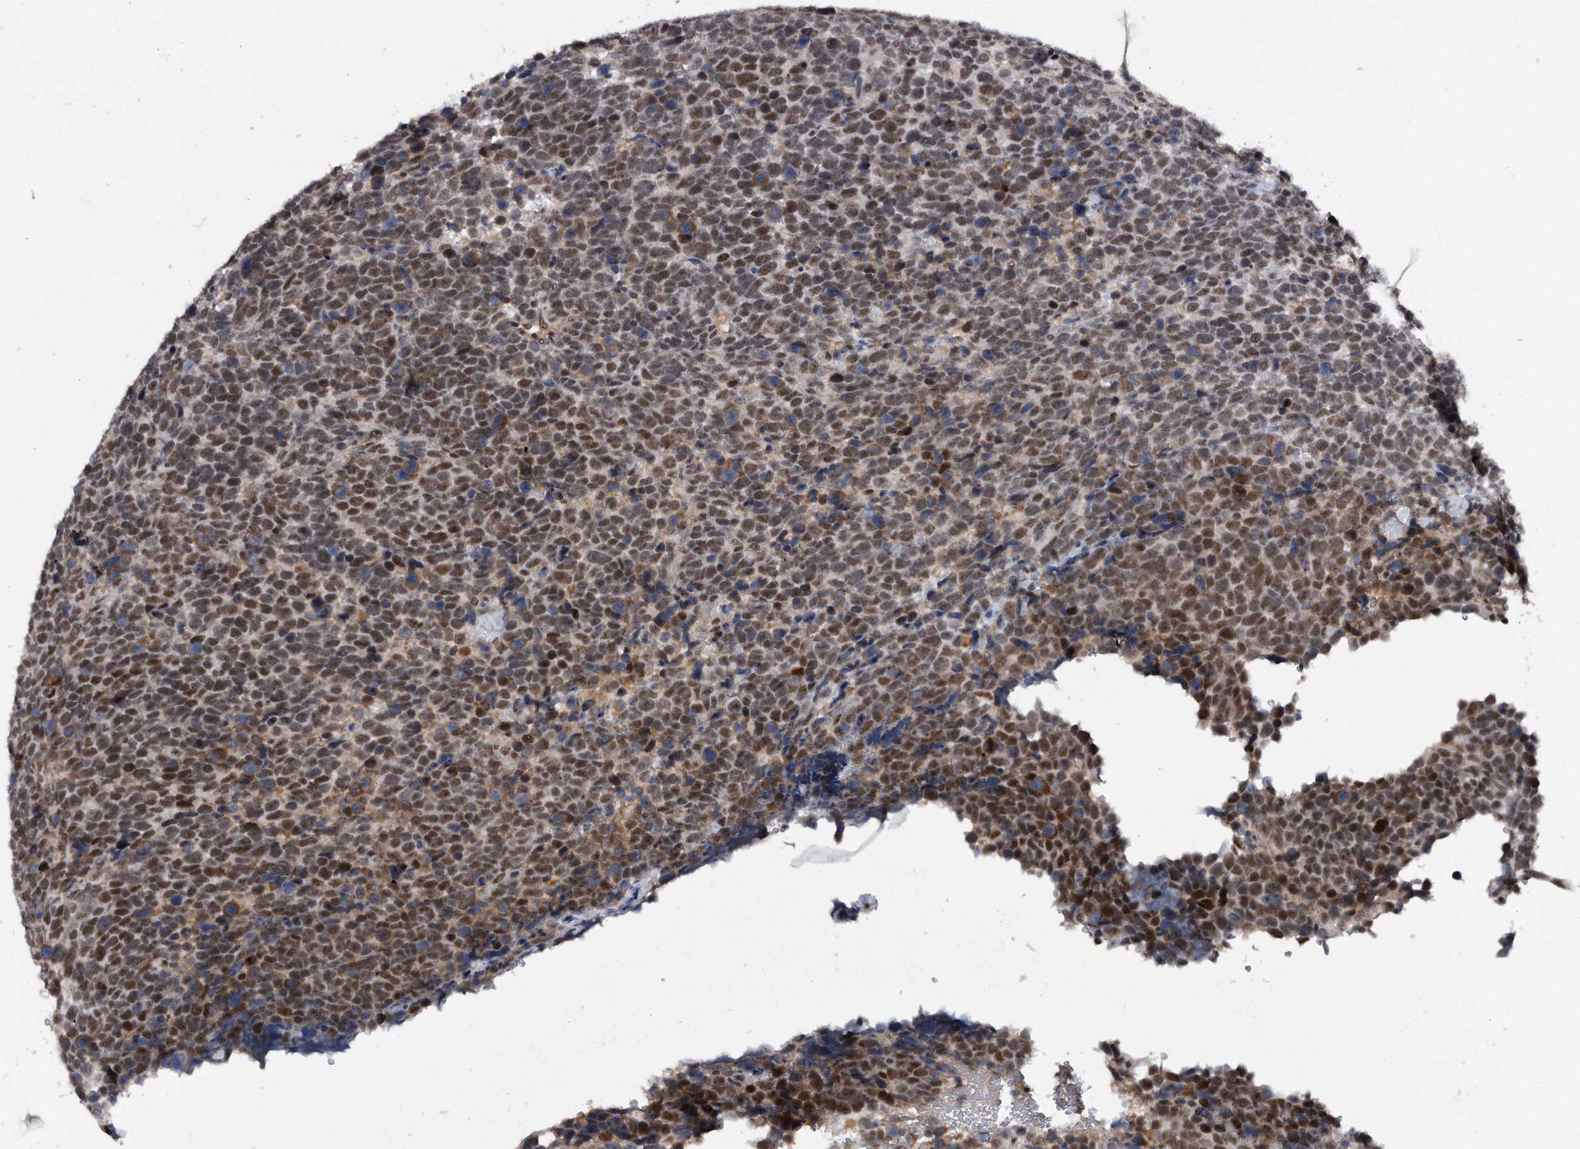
{"staining": {"intensity": "moderate", "quantity": ">75%", "location": "nuclear"}, "tissue": "urothelial cancer", "cell_type": "Tumor cells", "image_type": "cancer", "snomed": [{"axis": "morphology", "description": "Urothelial carcinoma, High grade"}, {"axis": "topography", "description": "Urinary bladder"}], "caption": "Brown immunohistochemical staining in human urothelial cancer shows moderate nuclear positivity in approximately >75% of tumor cells.", "gene": "VIRMA", "patient": {"sex": "female", "age": 82}}